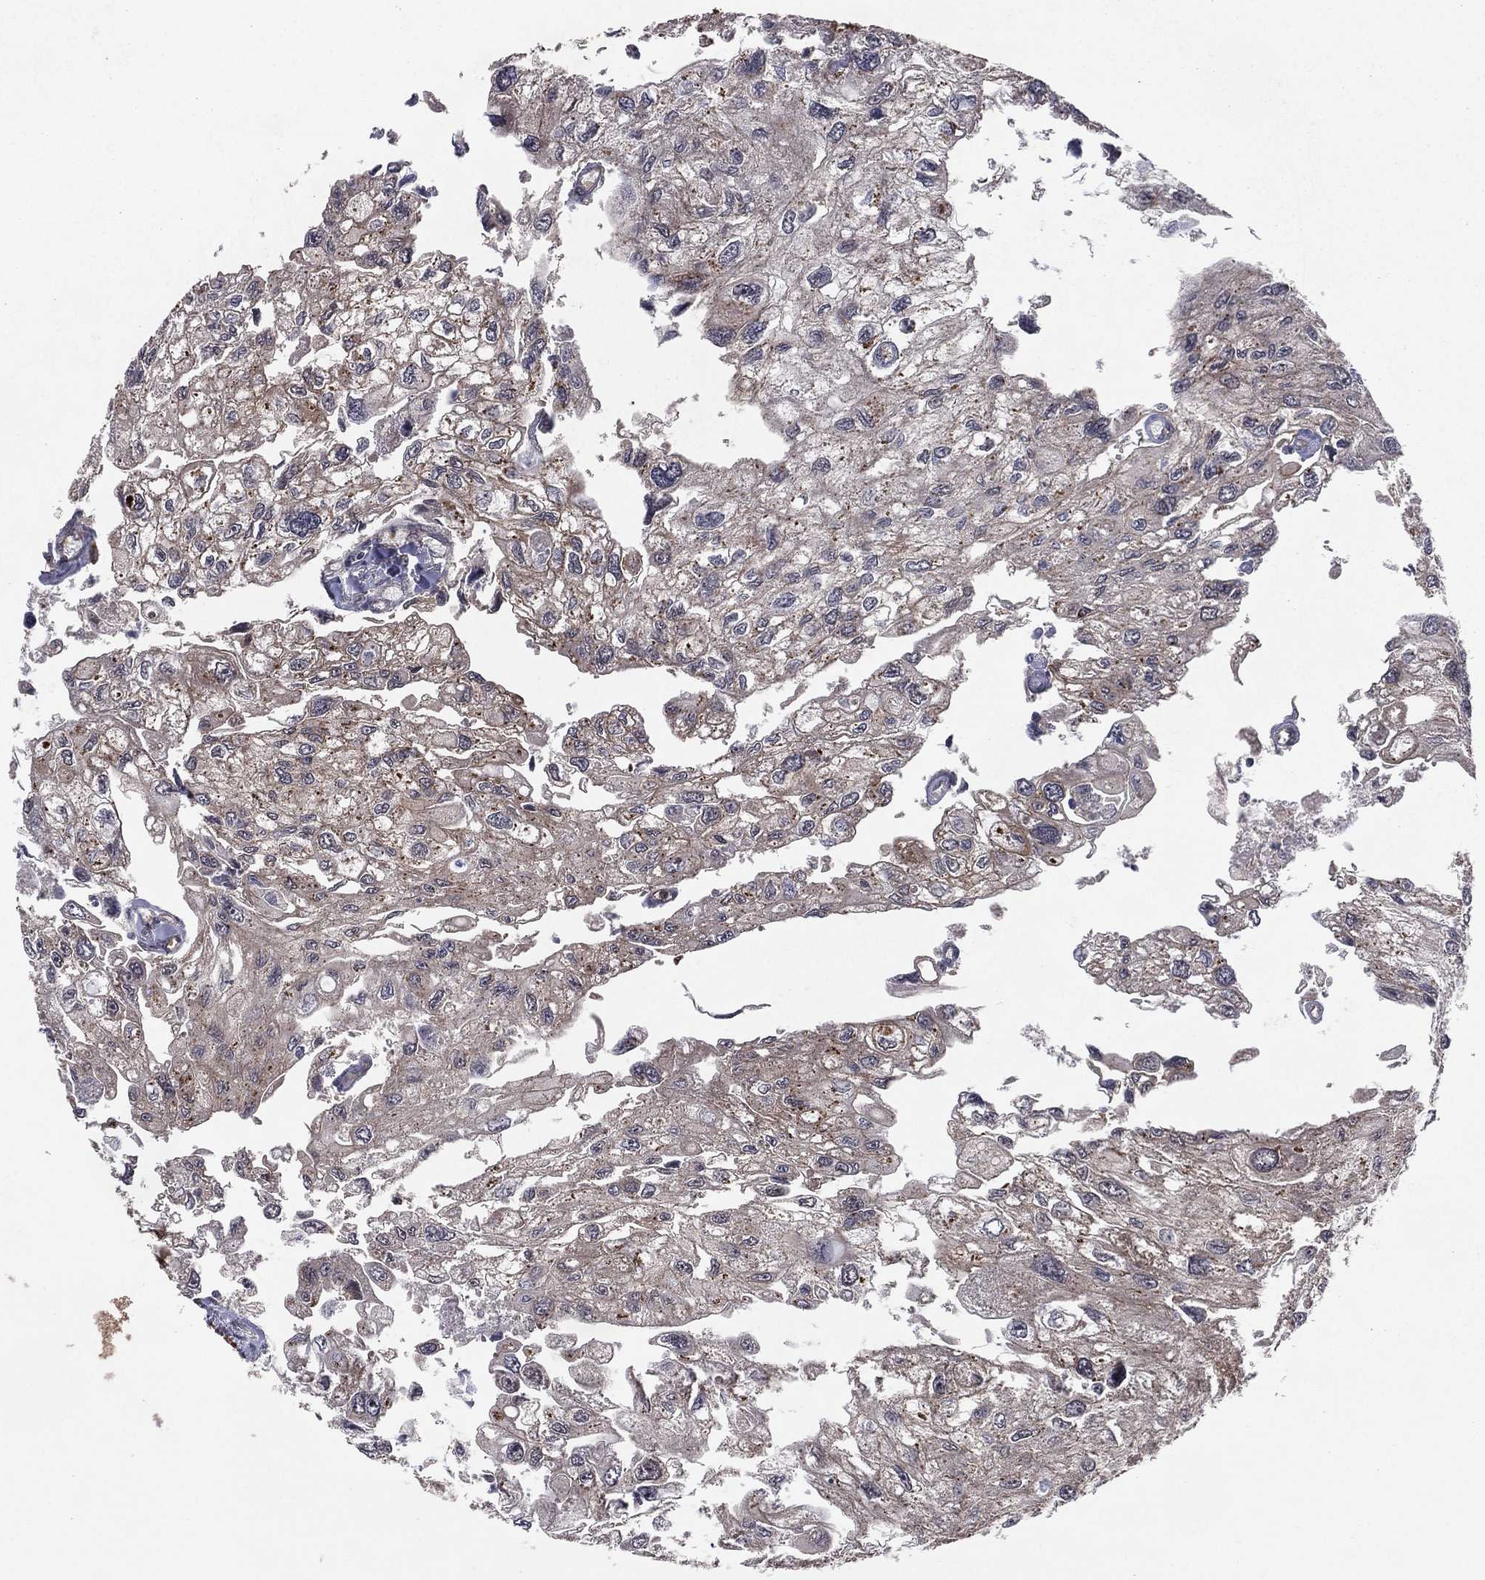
{"staining": {"intensity": "moderate", "quantity": "<25%", "location": "cytoplasmic/membranous"}, "tissue": "urothelial cancer", "cell_type": "Tumor cells", "image_type": "cancer", "snomed": [{"axis": "morphology", "description": "Urothelial carcinoma, High grade"}, {"axis": "topography", "description": "Urinary bladder"}], "caption": "Immunohistochemistry (IHC) histopathology image of neoplastic tissue: urothelial cancer stained using immunohistochemistry (IHC) exhibits low levels of moderate protein expression localized specifically in the cytoplasmic/membranous of tumor cells, appearing as a cytoplasmic/membranous brown color.", "gene": "CERT1", "patient": {"sex": "male", "age": 59}}